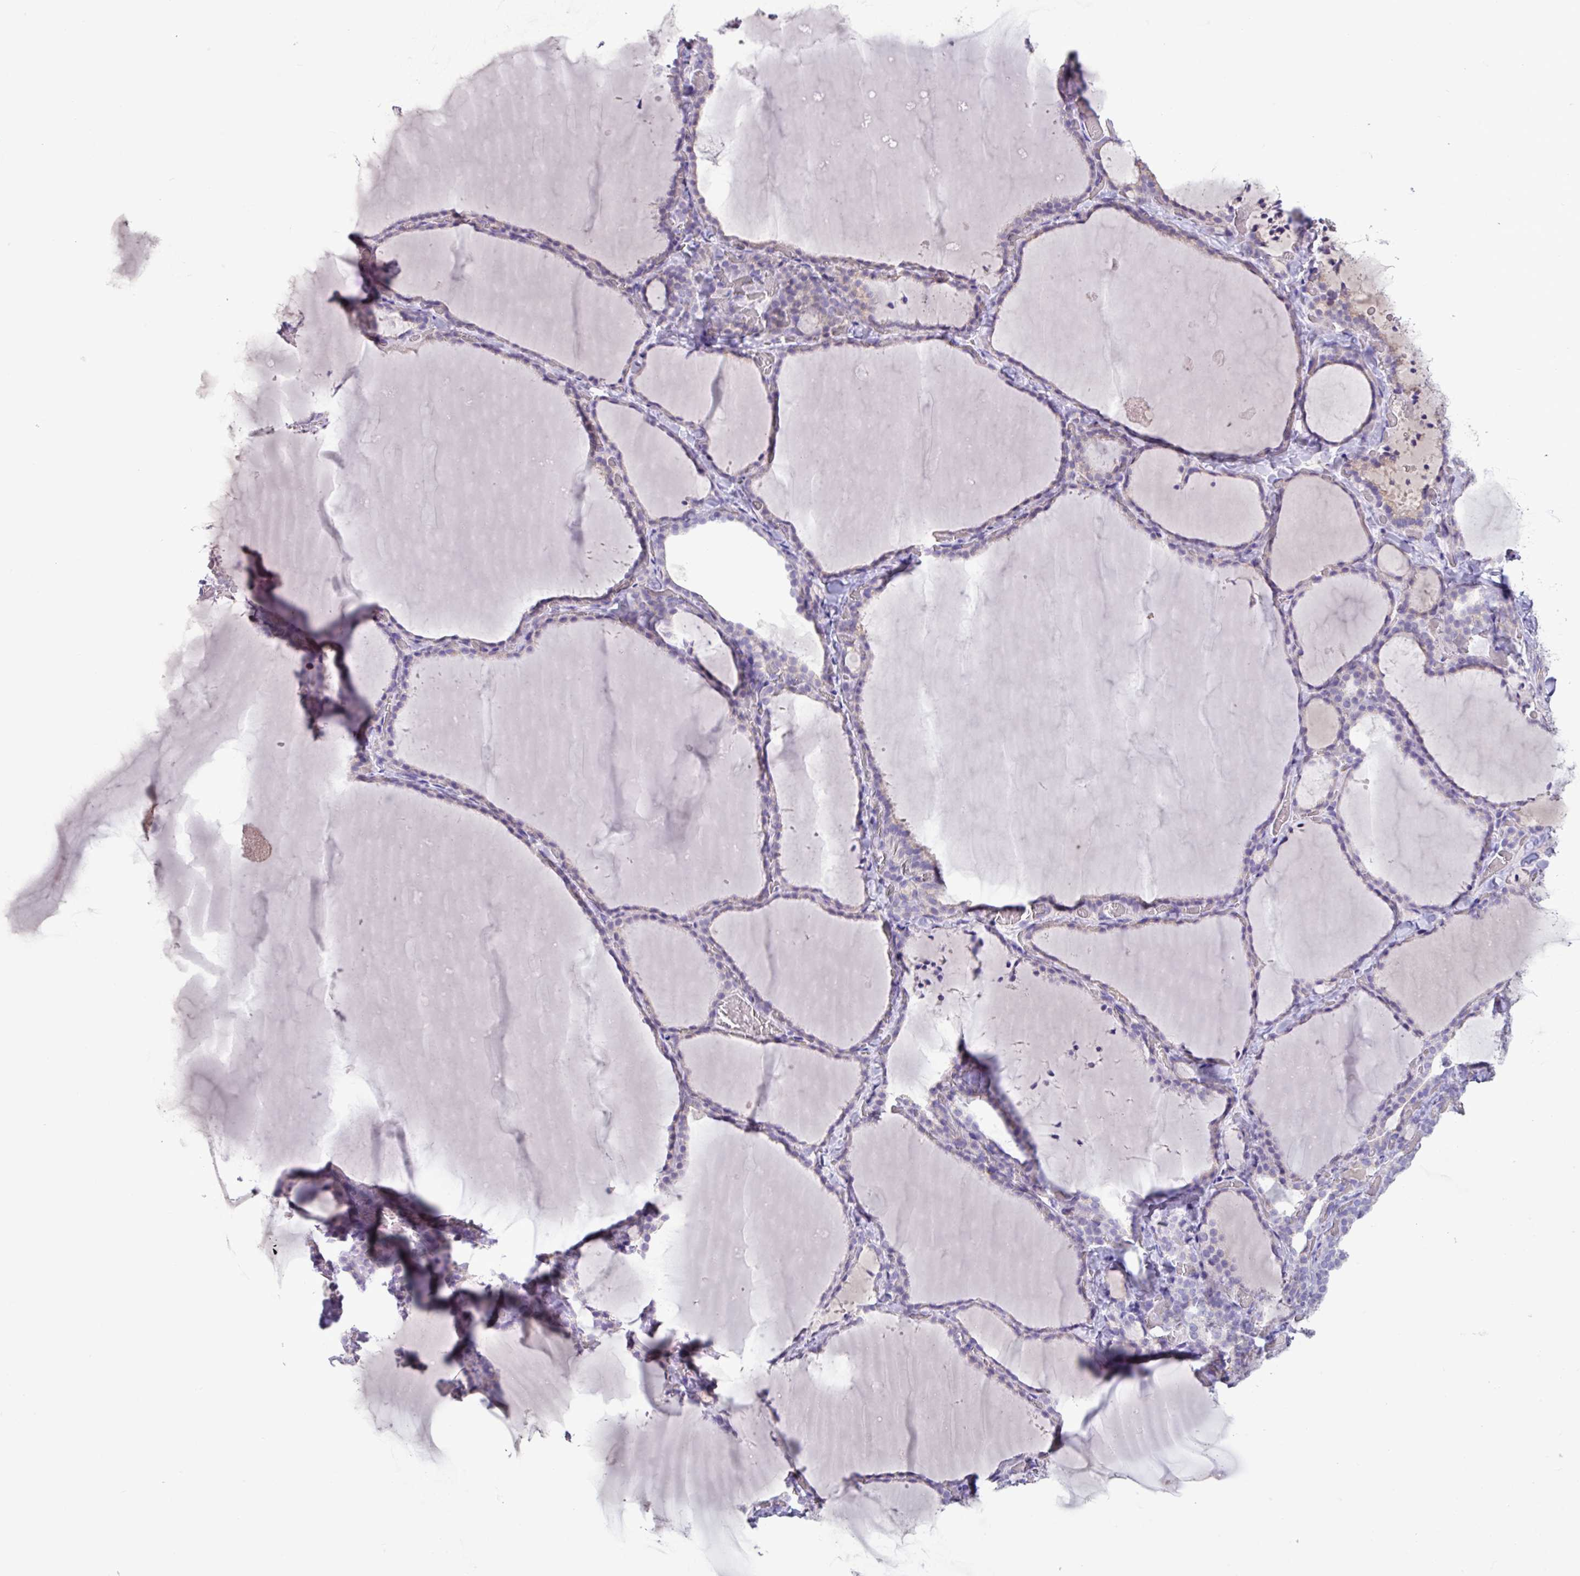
{"staining": {"intensity": "negative", "quantity": "none", "location": "none"}, "tissue": "thyroid gland", "cell_type": "Glandular cells", "image_type": "normal", "snomed": [{"axis": "morphology", "description": "Normal tissue, NOS"}, {"axis": "topography", "description": "Thyroid gland"}], "caption": "Immunohistochemistry of benign human thyroid gland displays no staining in glandular cells.", "gene": "STIMATE", "patient": {"sex": "female", "age": 22}}